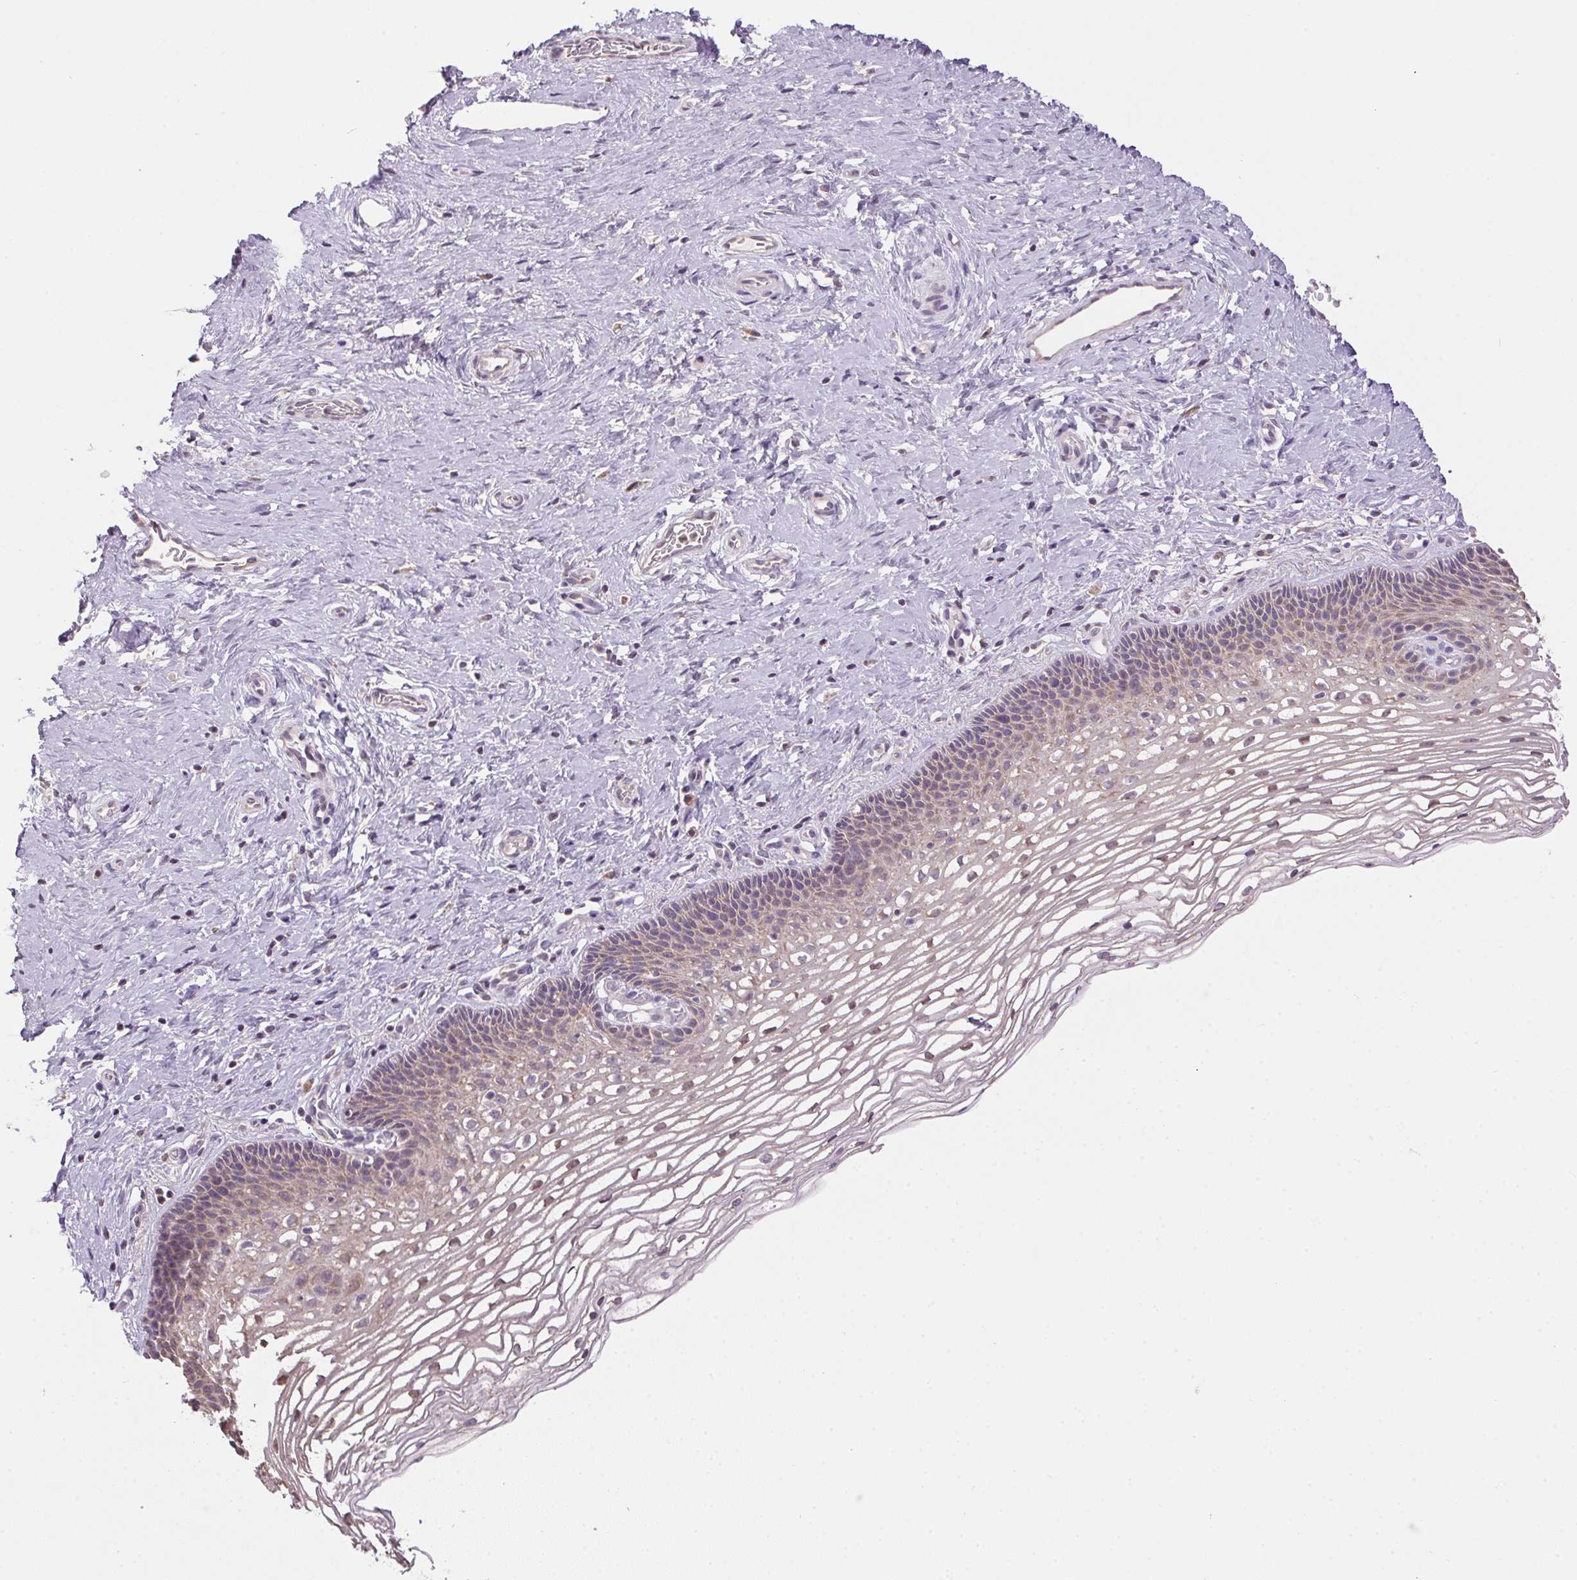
{"staining": {"intensity": "negative", "quantity": "none", "location": "none"}, "tissue": "cervix", "cell_type": "Glandular cells", "image_type": "normal", "snomed": [{"axis": "morphology", "description": "Normal tissue, NOS"}, {"axis": "topography", "description": "Cervix"}], "caption": "Immunohistochemistry (IHC) micrograph of unremarkable cervix stained for a protein (brown), which displays no positivity in glandular cells.", "gene": "SPACA9", "patient": {"sex": "female", "age": 34}}